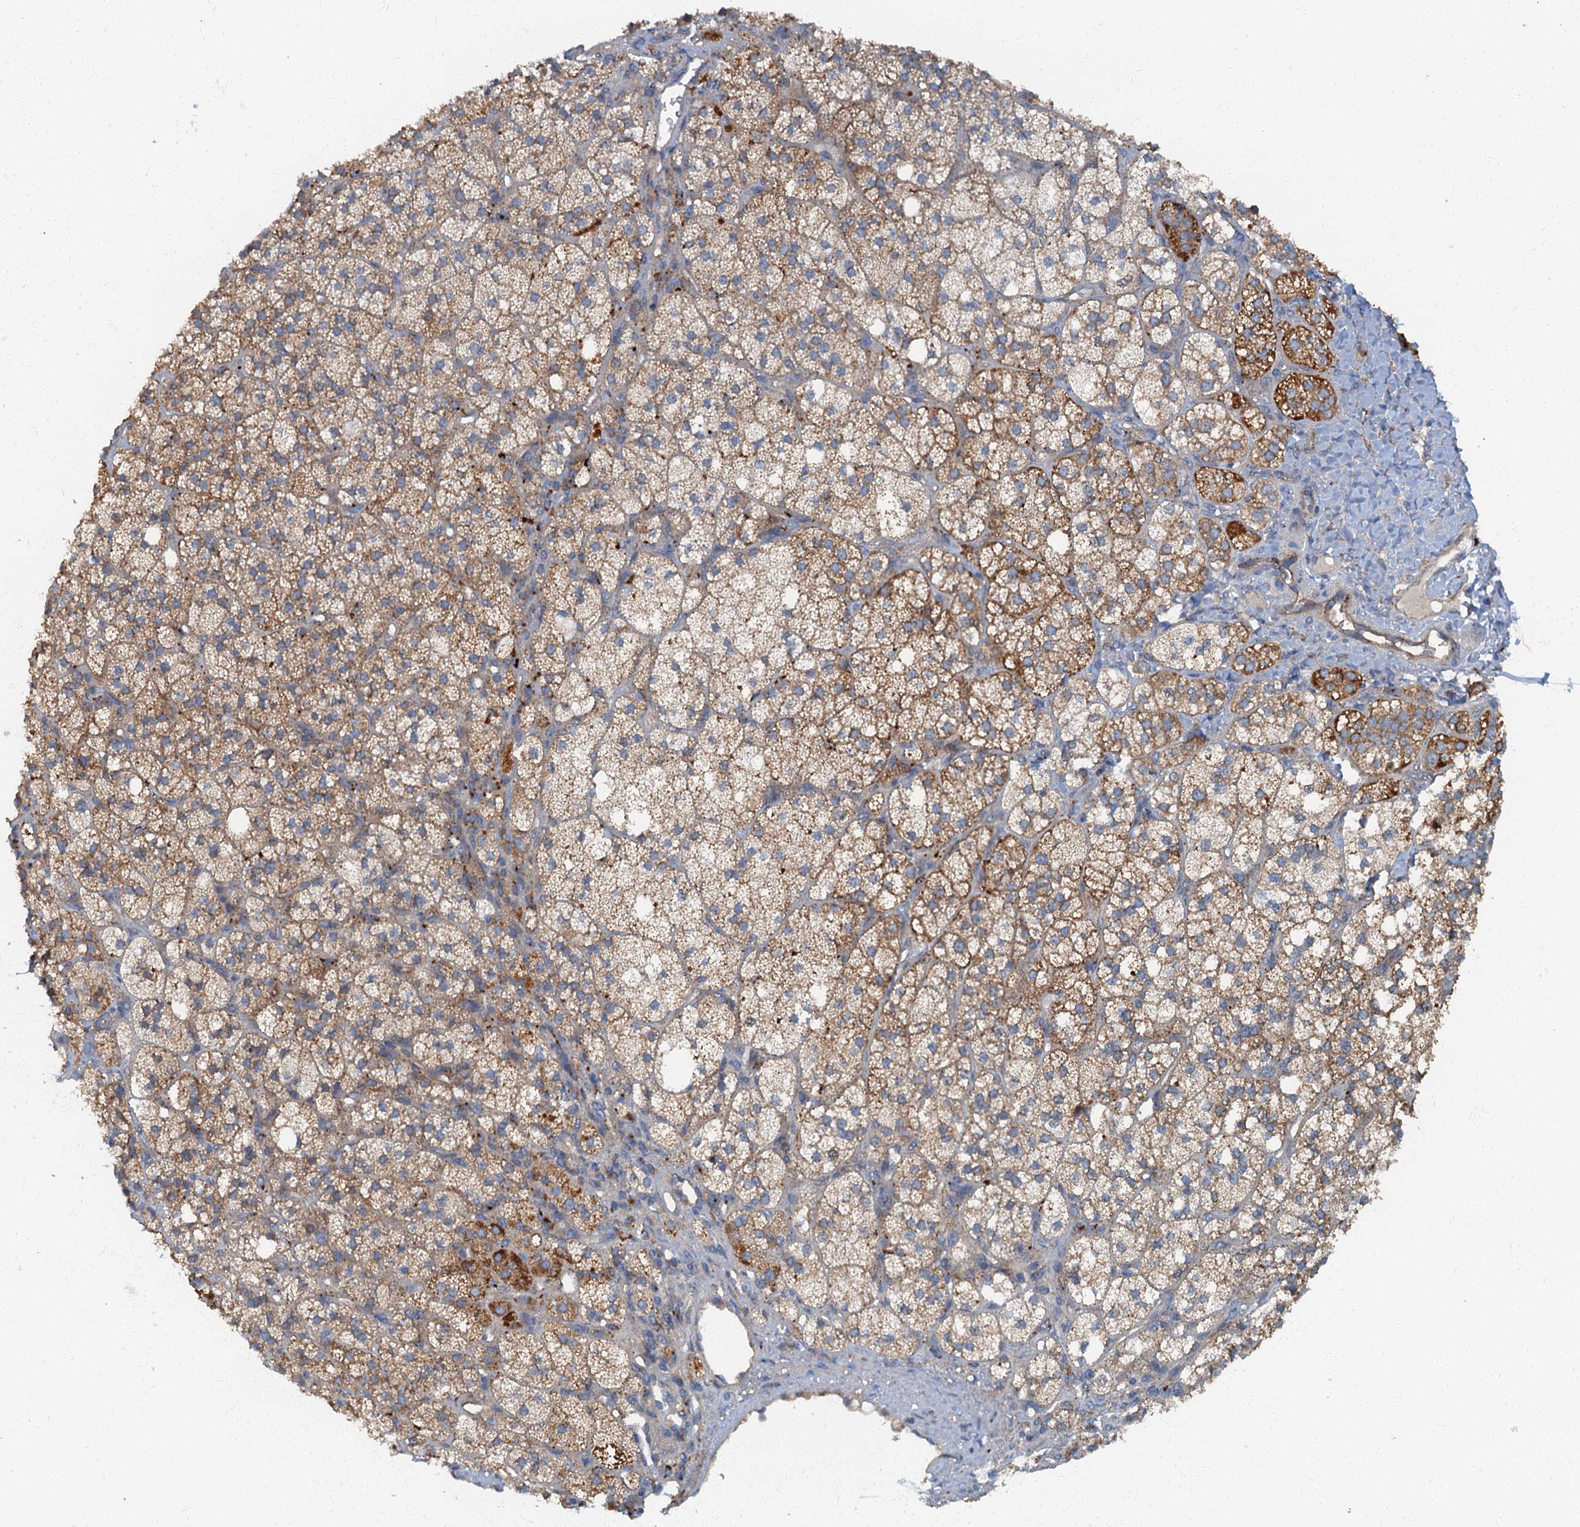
{"staining": {"intensity": "moderate", "quantity": ">75%", "location": "cytoplasmic/membranous"}, "tissue": "adrenal gland", "cell_type": "Glandular cells", "image_type": "normal", "snomed": [{"axis": "morphology", "description": "Normal tissue, NOS"}, {"axis": "topography", "description": "Adrenal gland"}], "caption": "Adrenal gland was stained to show a protein in brown. There is medium levels of moderate cytoplasmic/membranous positivity in approximately >75% of glandular cells. The protein of interest is stained brown, and the nuclei are stained in blue (DAB (3,3'-diaminobenzidine) IHC with brightfield microscopy, high magnification).", "gene": "ARL11", "patient": {"sex": "male", "age": 61}}